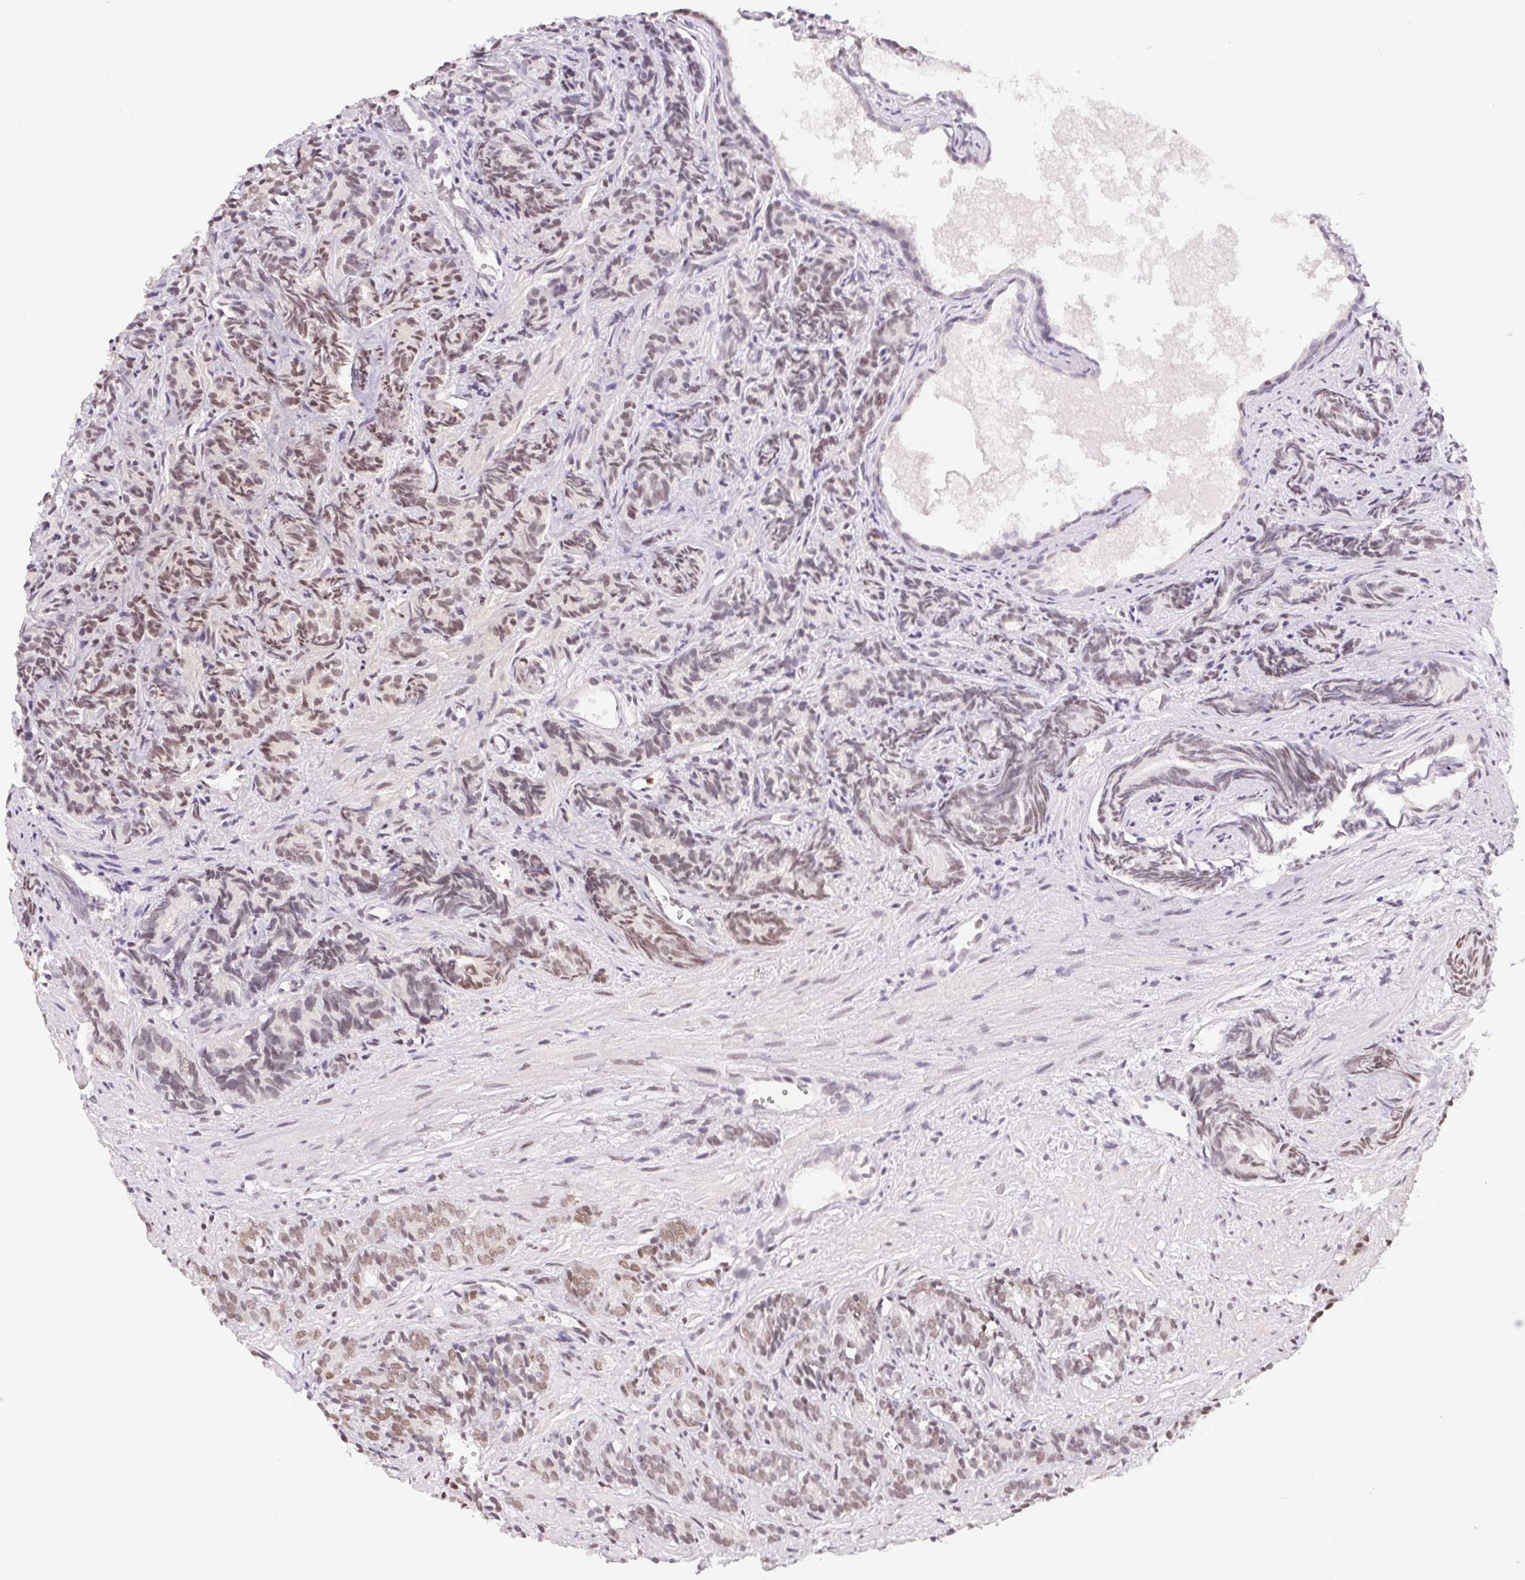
{"staining": {"intensity": "weak", "quantity": "<25%", "location": "nuclear"}, "tissue": "prostate cancer", "cell_type": "Tumor cells", "image_type": "cancer", "snomed": [{"axis": "morphology", "description": "Adenocarcinoma, High grade"}, {"axis": "topography", "description": "Prostate"}], "caption": "Immunohistochemistry of human high-grade adenocarcinoma (prostate) shows no expression in tumor cells.", "gene": "ZNF80", "patient": {"sex": "male", "age": 84}}